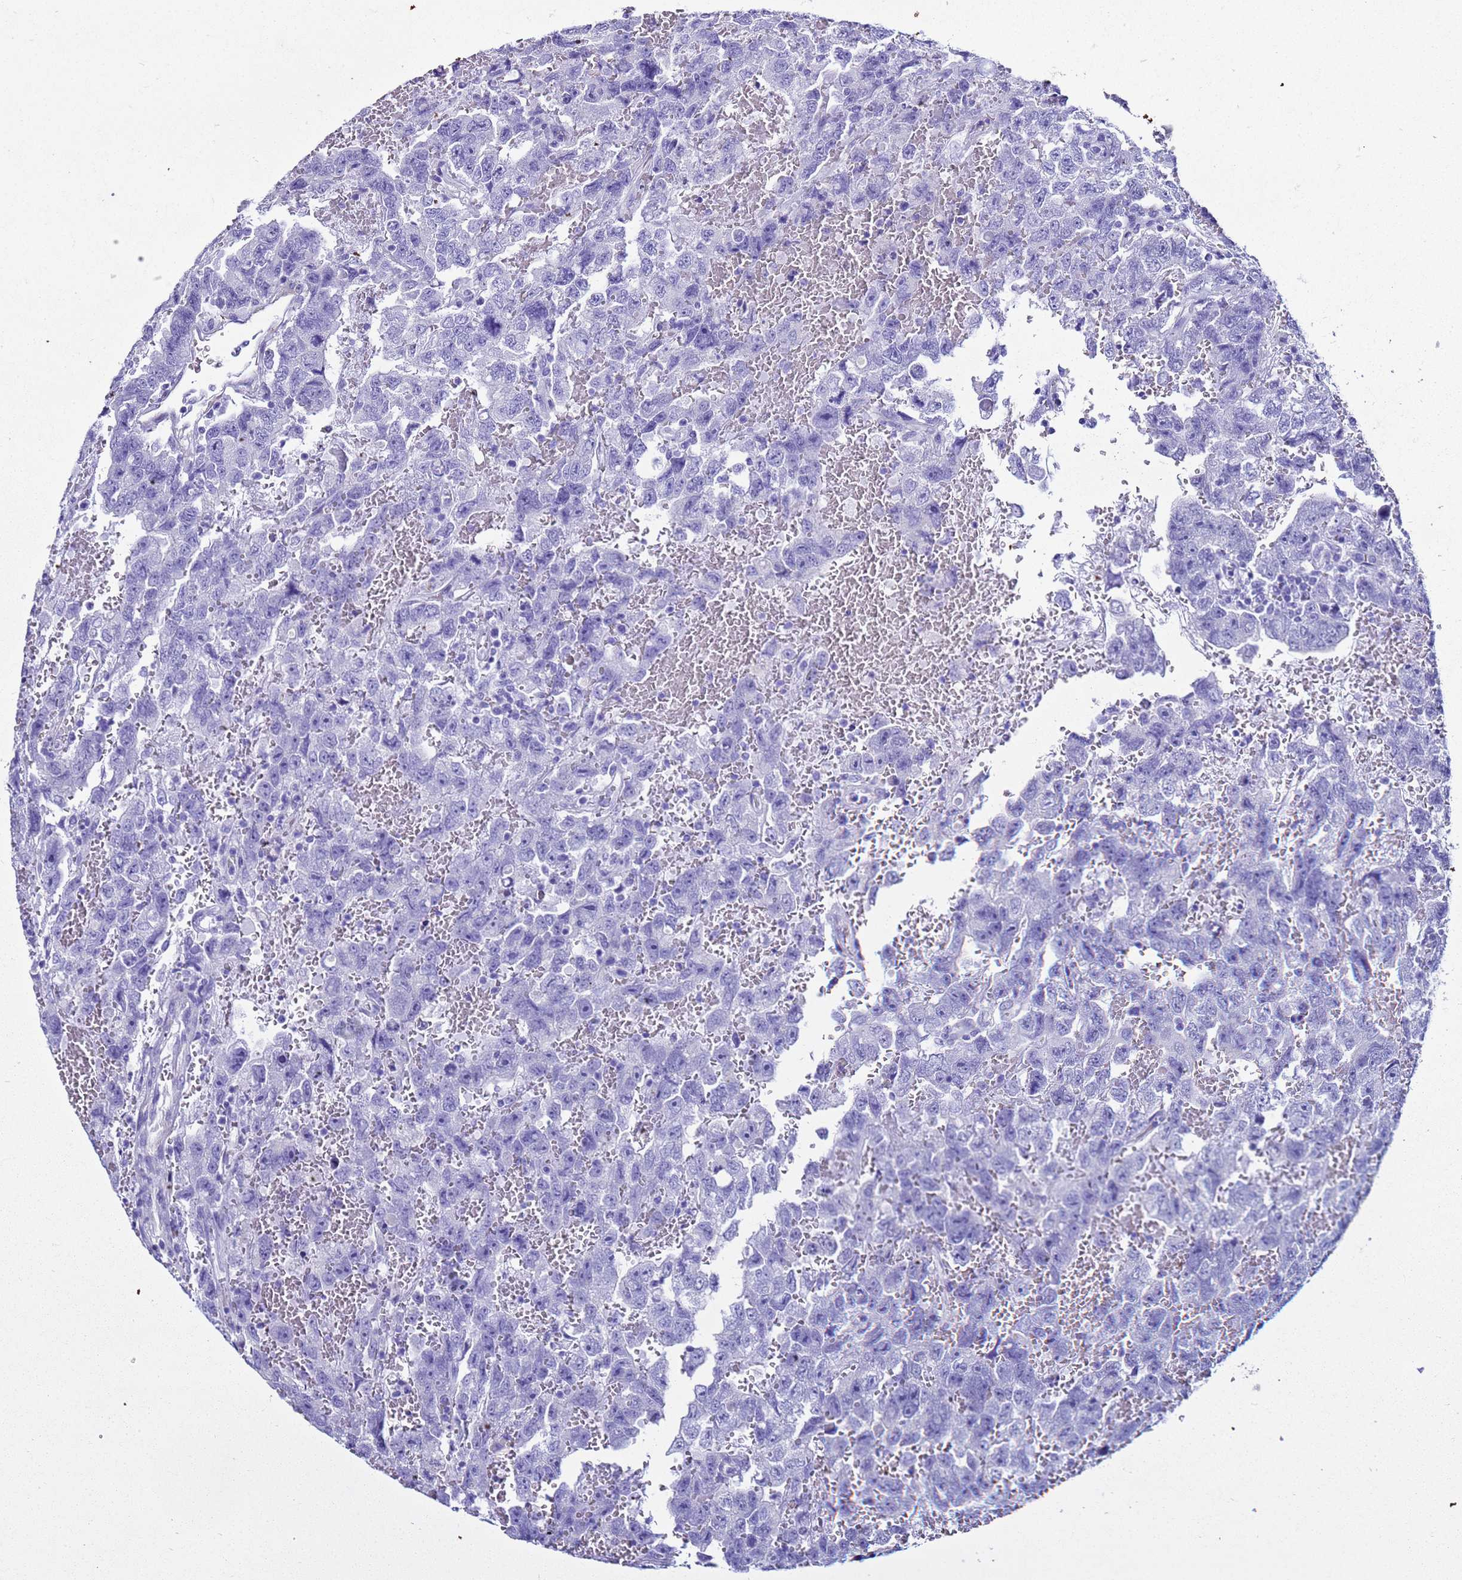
{"staining": {"intensity": "negative", "quantity": "none", "location": "none"}, "tissue": "testis cancer", "cell_type": "Tumor cells", "image_type": "cancer", "snomed": [{"axis": "morphology", "description": "Carcinoma, Embryonal, NOS"}, {"axis": "topography", "description": "Testis"}], "caption": "Immunohistochemical staining of testis cancer shows no significant staining in tumor cells. (Stains: DAB (3,3'-diaminobenzidine) IHC with hematoxylin counter stain, Microscopy: brightfield microscopy at high magnification).", "gene": "LCMT1", "patient": {"sex": "male", "age": 45}}